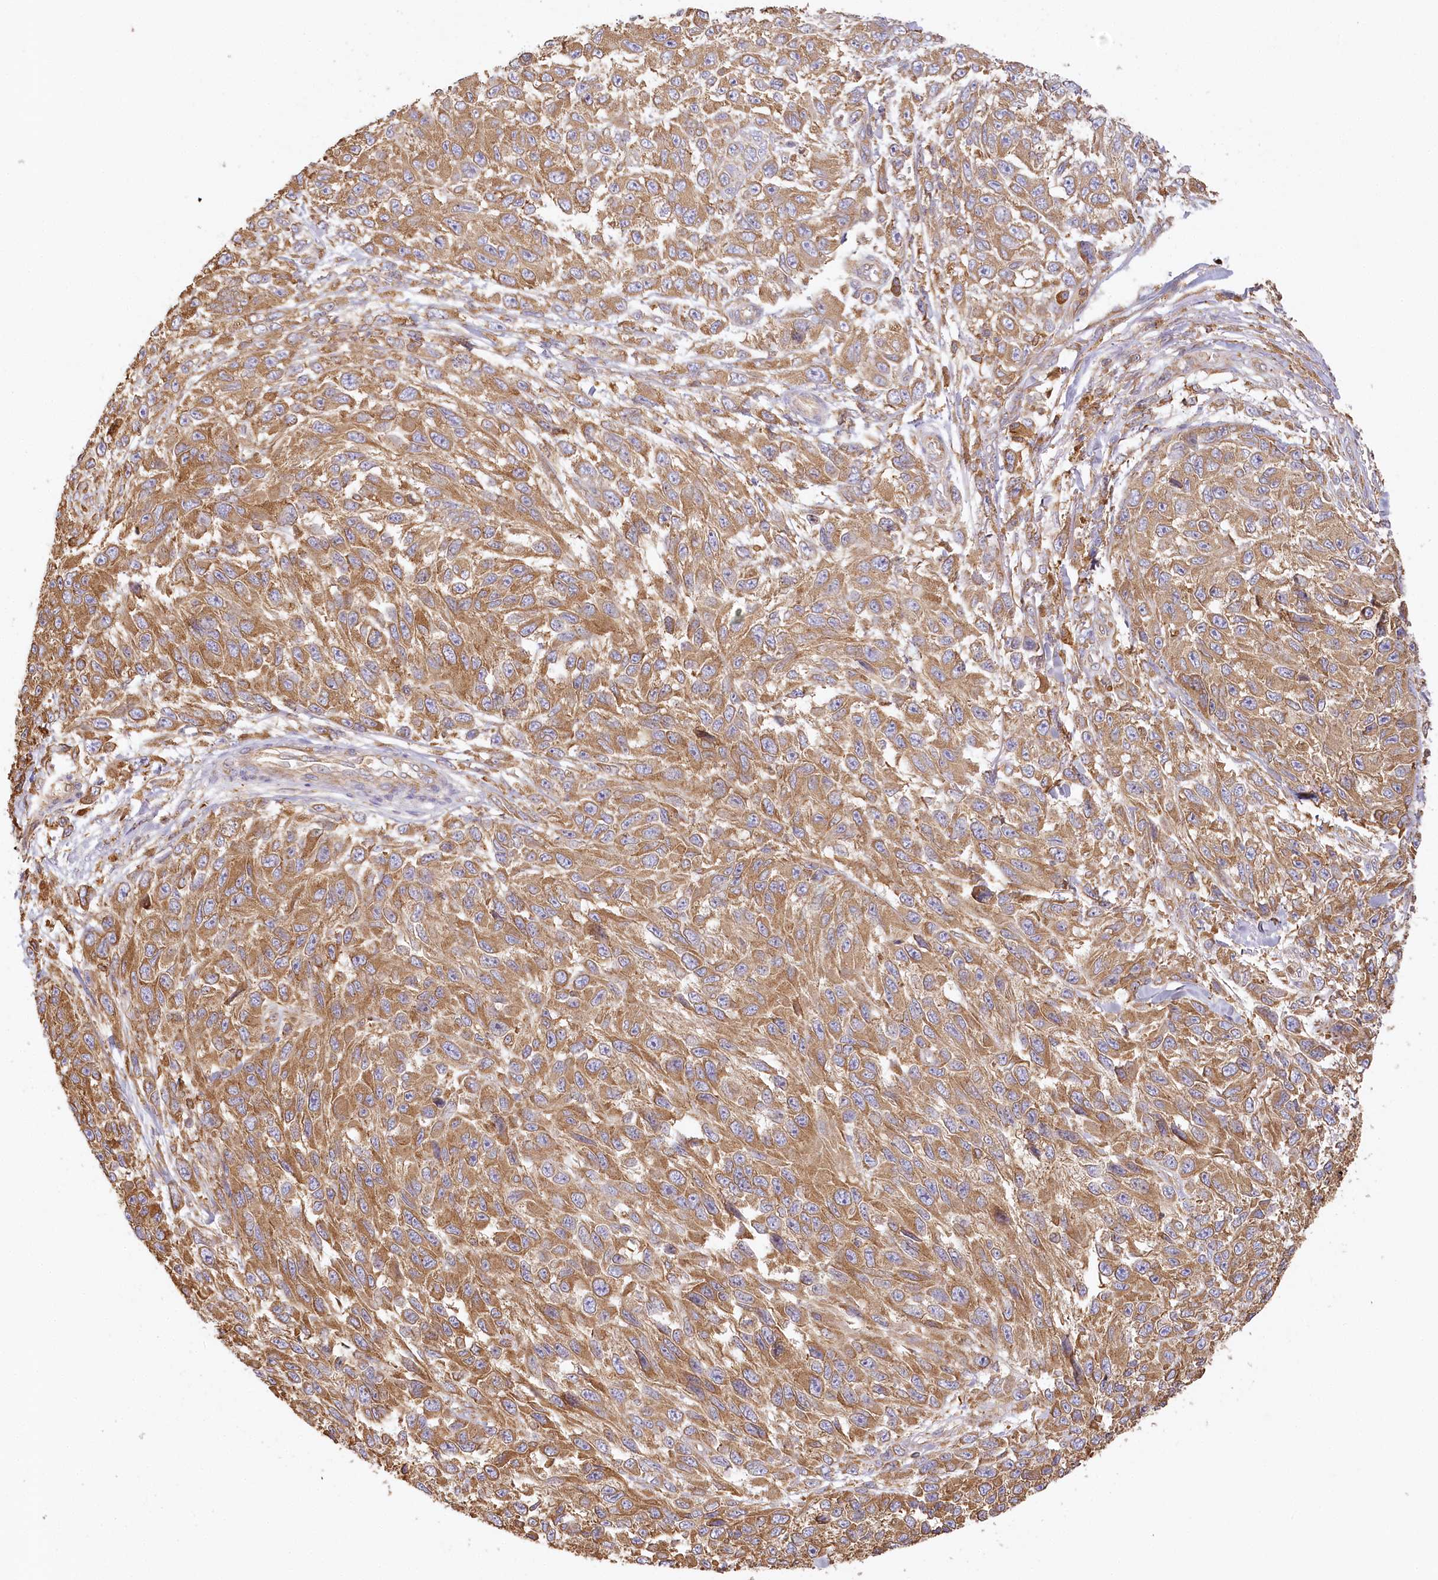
{"staining": {"intensity": "moderate", "quantity": ">75%", "location": "cytoplasmic/membranous"}, "tissue": "melanoma", "cell_type": "Tumor cells", "image_type": "cancer", "snomed": [{"axis": "morphology", "description": "Malignant melanoma, NOS"}, {"axis": "topography", "description": "Skin"}], "caption": "Immunohistochemistry (IHC) staining of melanoma, which demonstrates medium levels of moderate cytoplasmic/membranous staining in approximately >75% of tumor cells indicating moderate cytoplasmic/membranous protein positivity. The staining was performed using DAB (brown) for protein detection and nuclei were counterstained in hematoxylin (blue).", "gene": "ACAP2", "patient": {"sex": "female", "age": 96}}